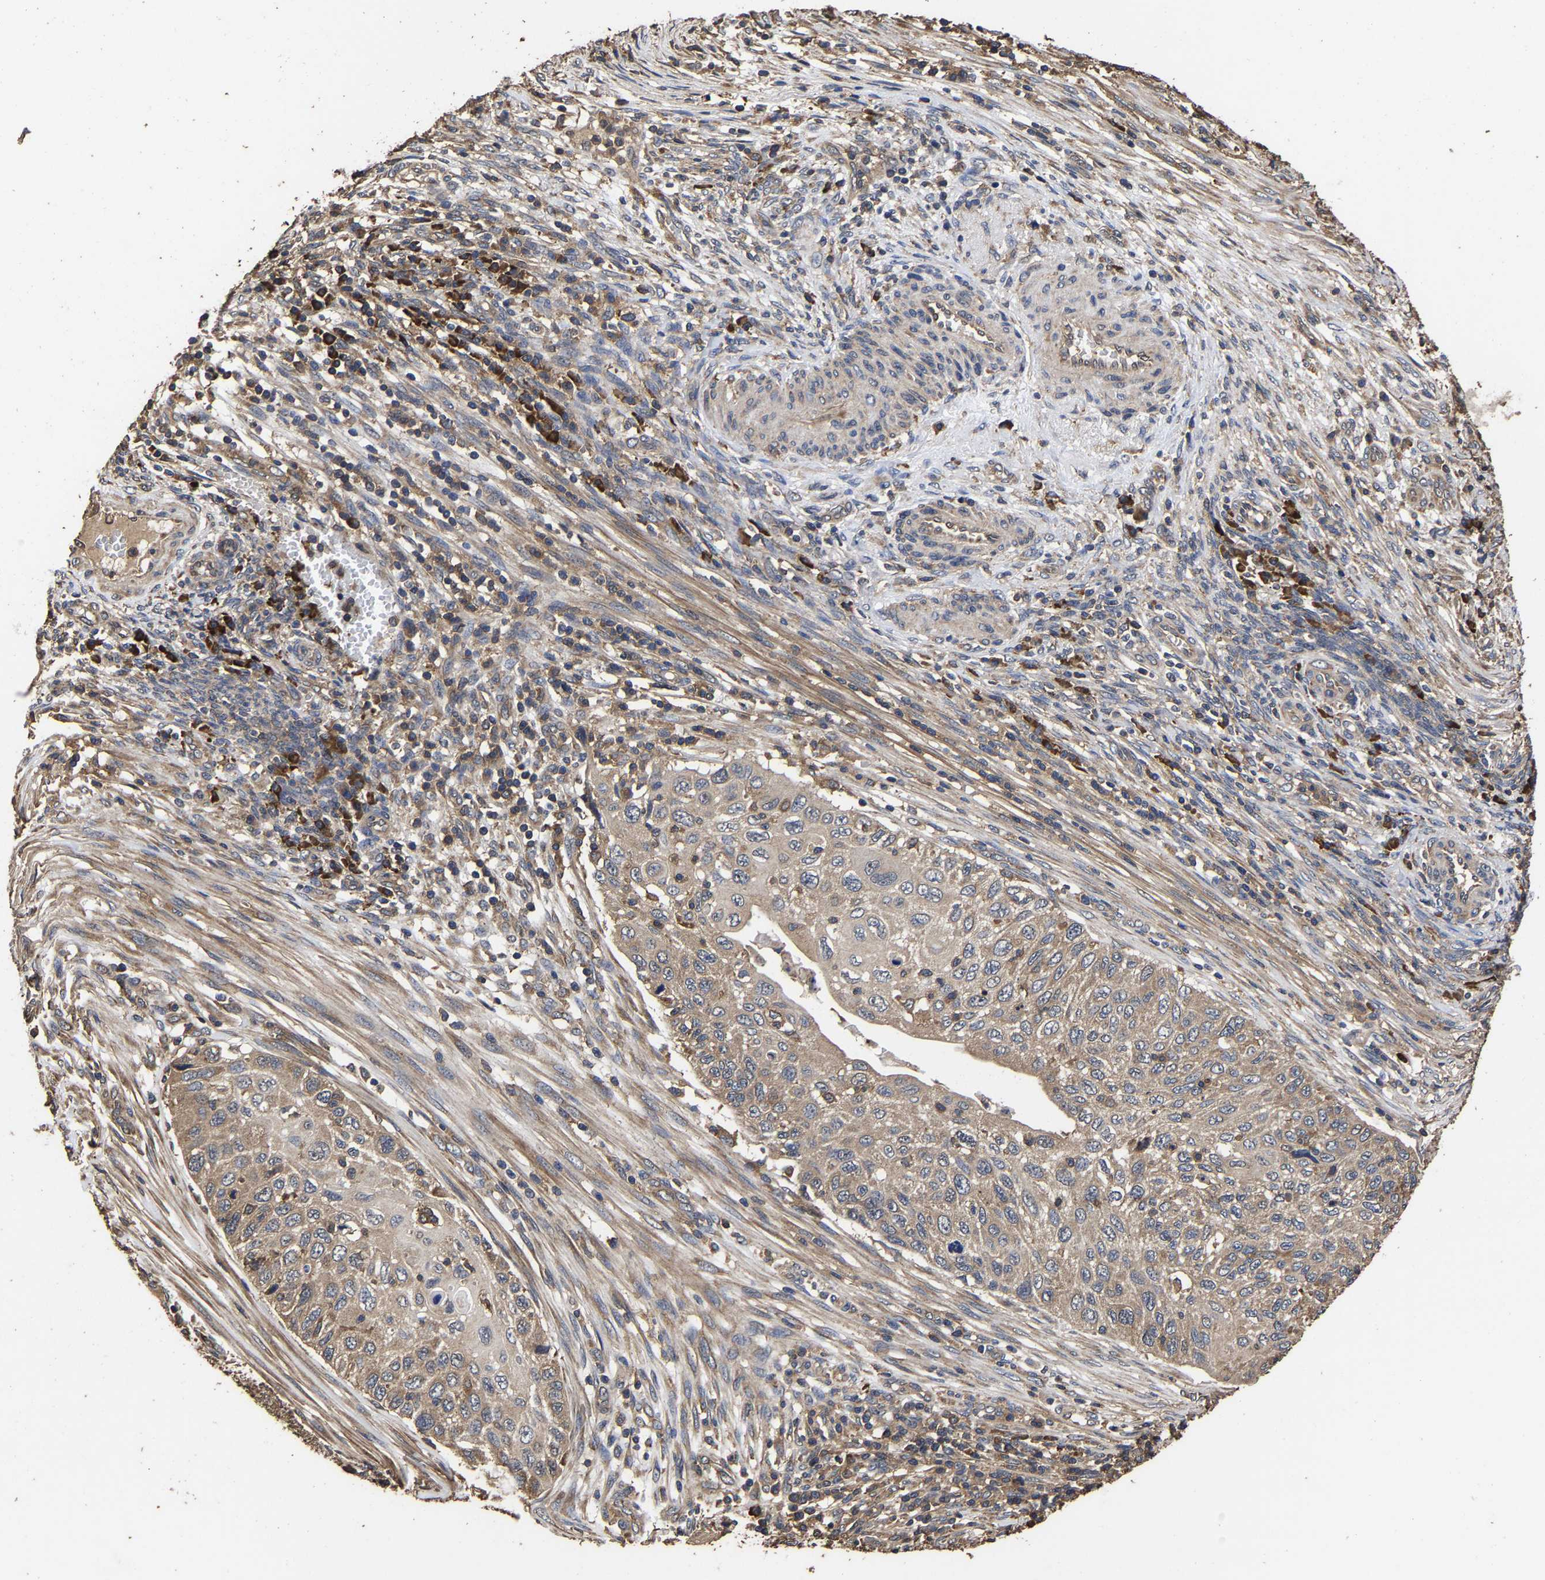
{"staining": {"intensity": "weak", "quantity": ">75%", "location": "cytoplasmic/membranous"}, "tissue": "cervical cancer", "cell_type": "Tumor cells", "image_type": "cancer", "snomed": [{"axis": "morphology", "description": "Squamous cell carcinoma, NOS"}, {"axis": "topography", "description": "Cervix"}], "caption": "This is a photomicrograph of immunohistochemistry (IHC) staining of cervical cancer, which shows weak expression in the cytoplasmic/membranous of tumor cells.", "gene": "ITCH", "patient": {"sex": "female", "age": 70}}